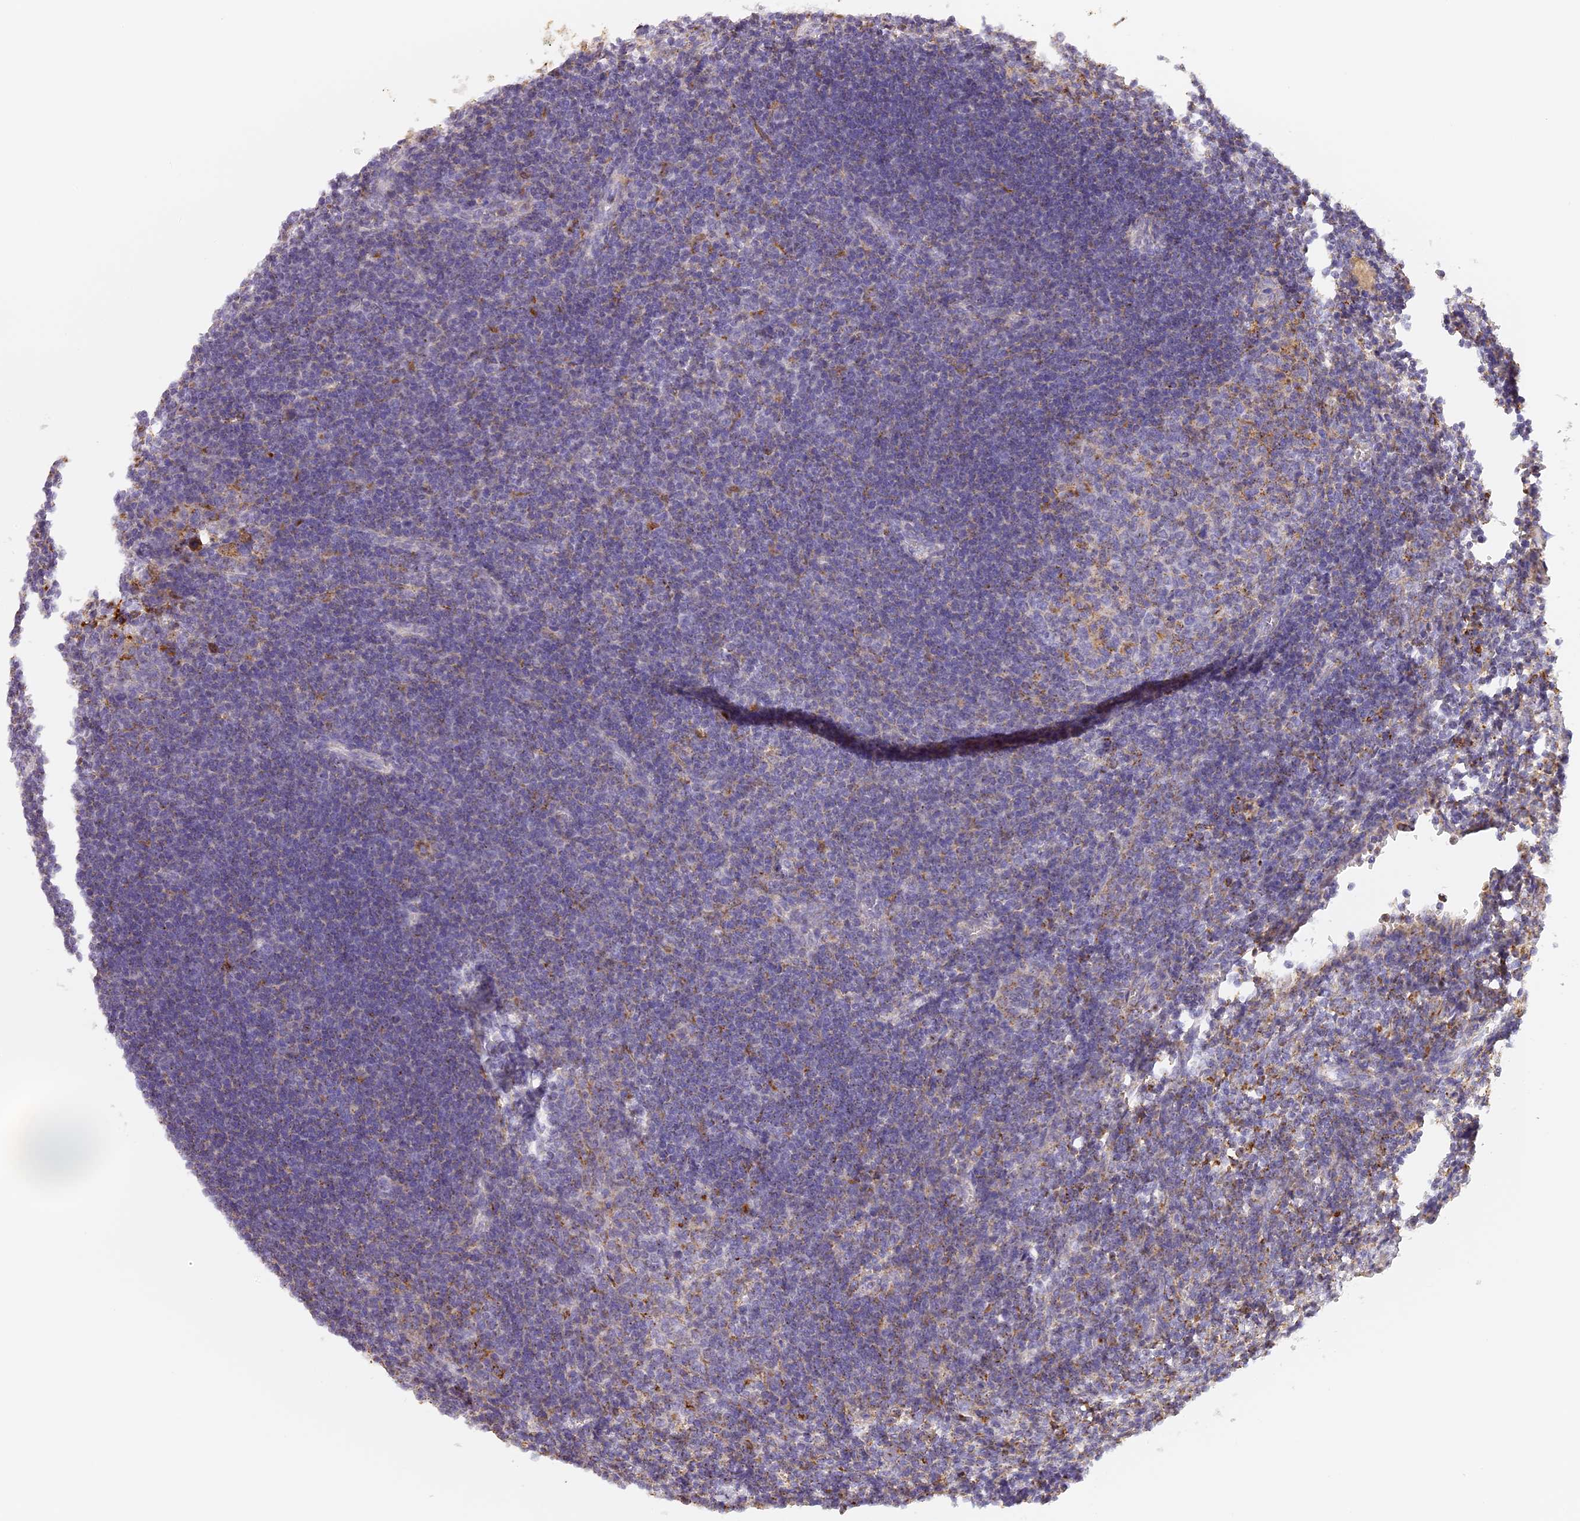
{"staining": {"intensity": "moderate", "quantity": "<25%", "location": "cytoplasmic/membranous"}, "tissue": "lymph node", "cell_type": "Germinal center cells", "image_type": "normal", "snomed": [{"axis": "morphology", "description": "Normal tissue, NOS"}, {"axis": "morphology", "description": "Malignant melanoma, Metastatic site"}, {"axis": "topography", "description": "Lymph node"}], "caption": "Immunohistochemistry (IHC) of unremarkable lymph node exhibits low levels of moderate cytoplasmic/membranous staining in approximately <25% of germinal center cells.", "gene": "LAMP2", "patient": {"sex": "male", "age": 41}}